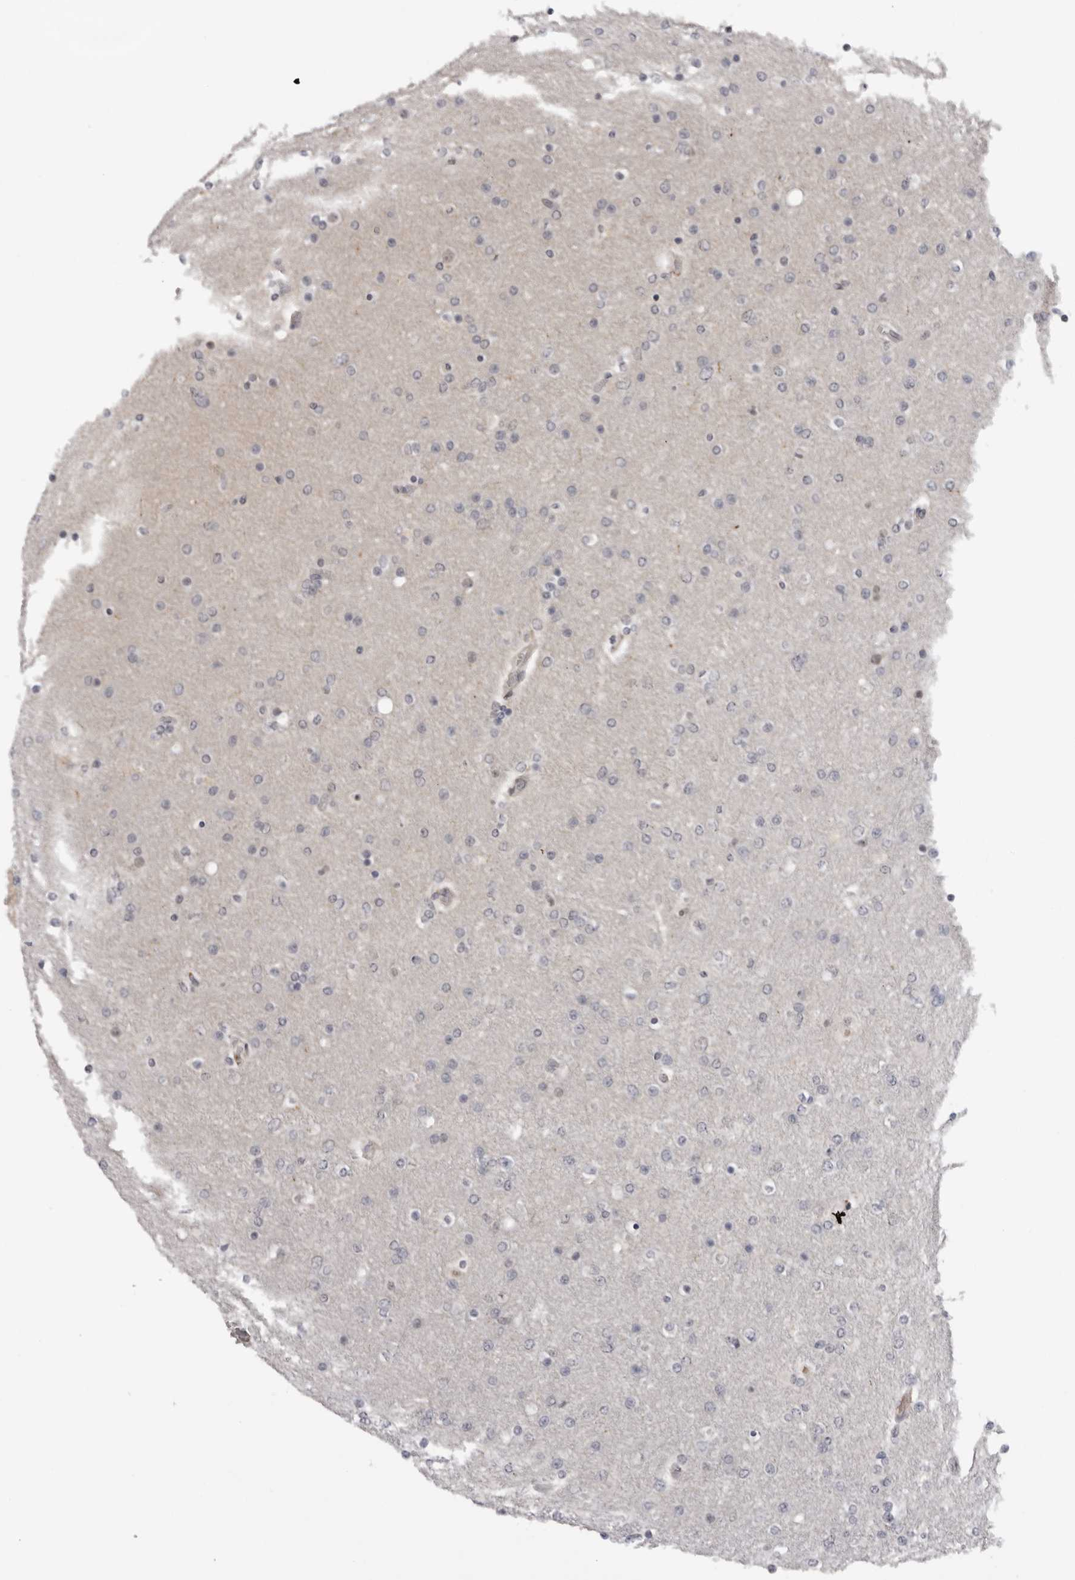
{"staining": {"intensity": "negative", "quantity": "none", "location": "none"}, "tissue": "glioma", "cell_type": "Tumor cells", "image_type": "cancer", "snomed": [{"axis": "morphology", "description": "Glioma, malignant, High grade"}, {"axis": "topography", "description": "Cerebral cortex"}], "caption": "This micrograph is of malignant glioma (high-grade) stained with IHC to label a protein in brown with the nuclei are counter-stained blue. There is no staining in tumor cells. The staining was performed using DAB to visualize the protein expression in brown, while the nuclei were stained in blue with hematoxylin (Magnification: 20x).", "gene": "ALPK2", "patient": {"sex": "female", "age": 36}}